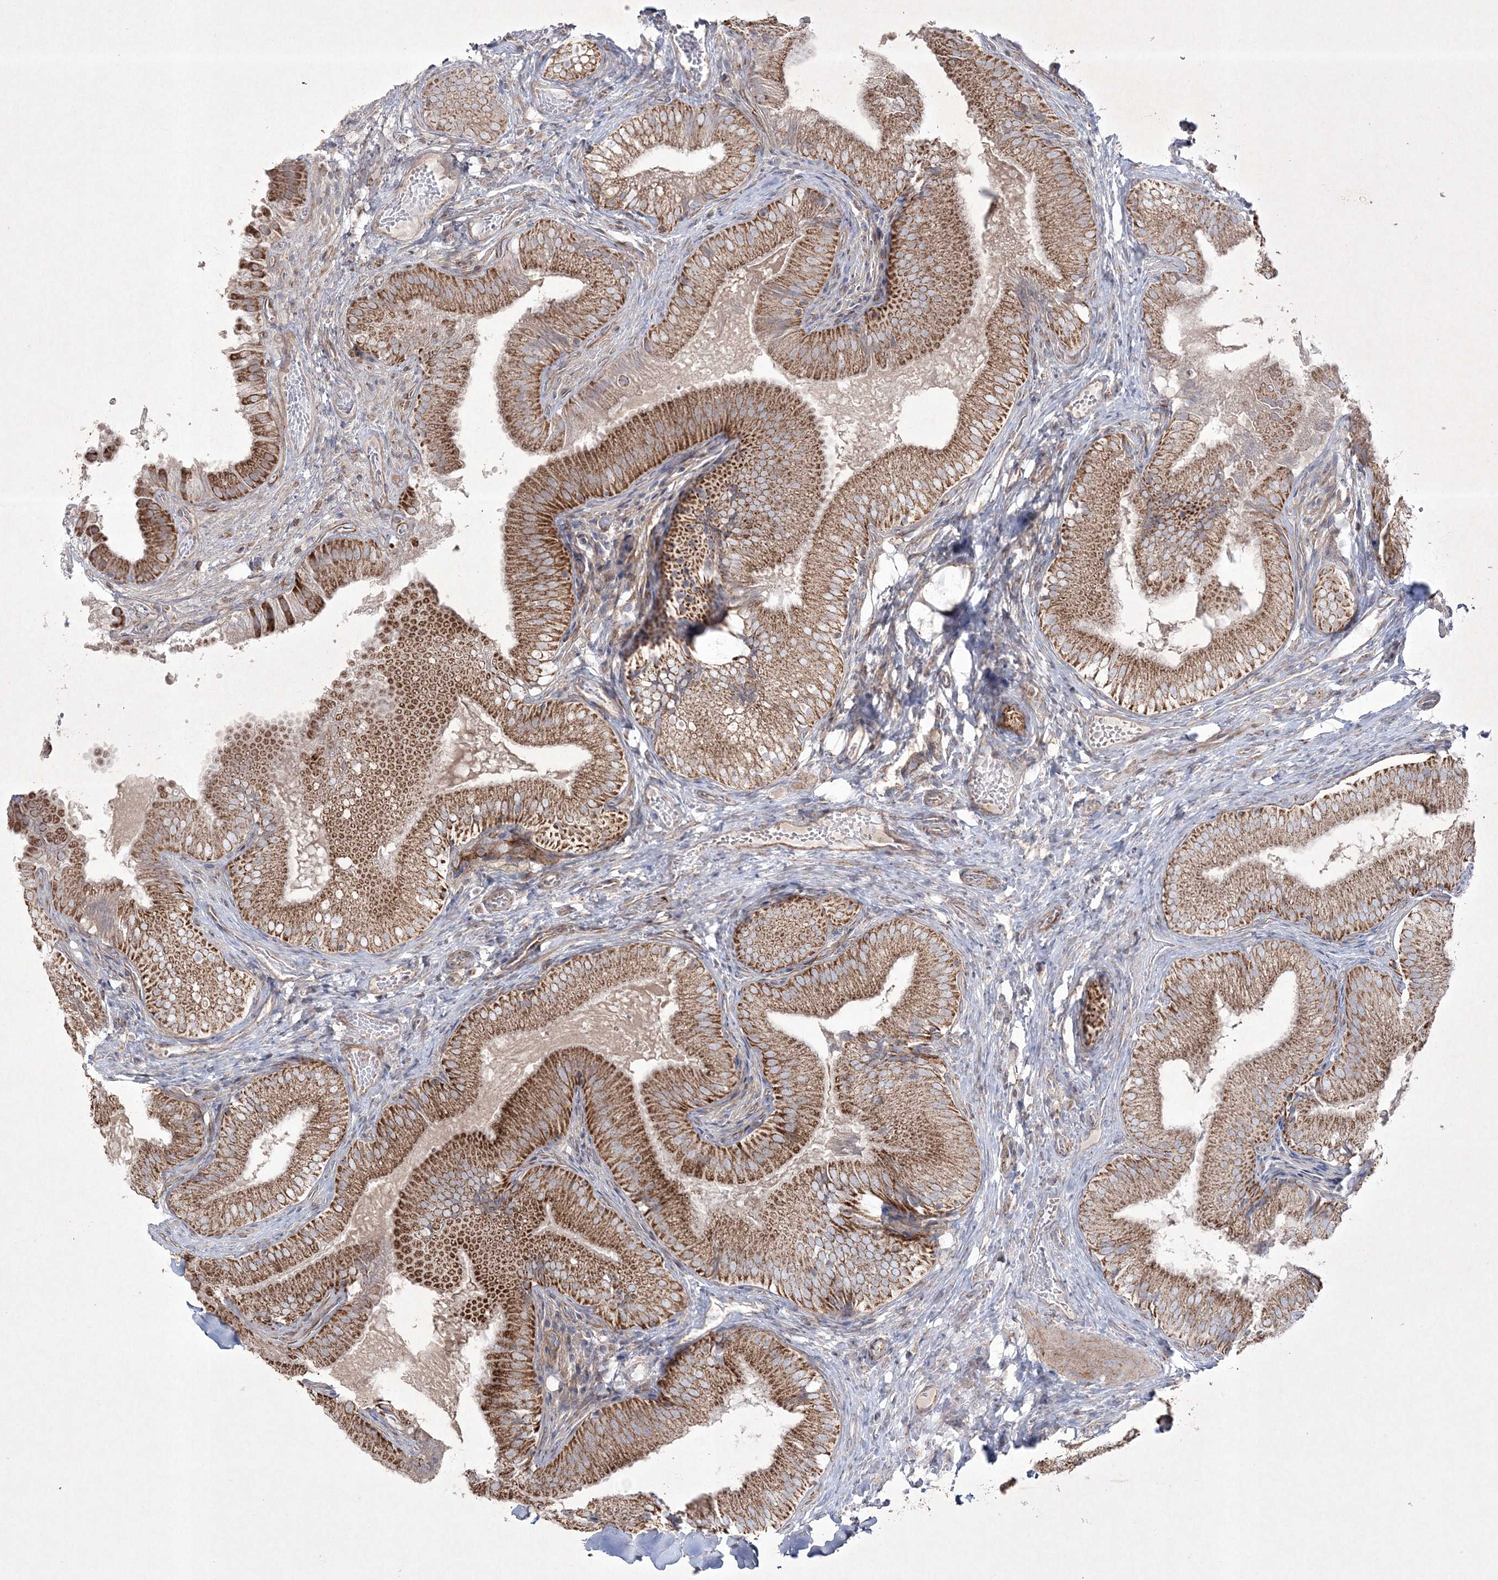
{"staining": {"intensity": "strong", "quantity": ">75%", "location": "cytoplasmic/membranous"}, "tissue": "gallbladder", "cell_type": "Glandular cells", "image_type": "normal", "snomed": [{"axis": "morphology", "description": "Normal tissue, NOS"}, {"axis": "topography", "description": "Gallbladder"}], "caption": "A high-resolution histopathology image shows immunohistochemistry (IHC) staining of normal gallbladder, which displays strong cytoplasmic/membranous positivity in about >75% of glandular cells.", "gene": "RICTOR", "patient": {"sex": "female", "age": 30}}